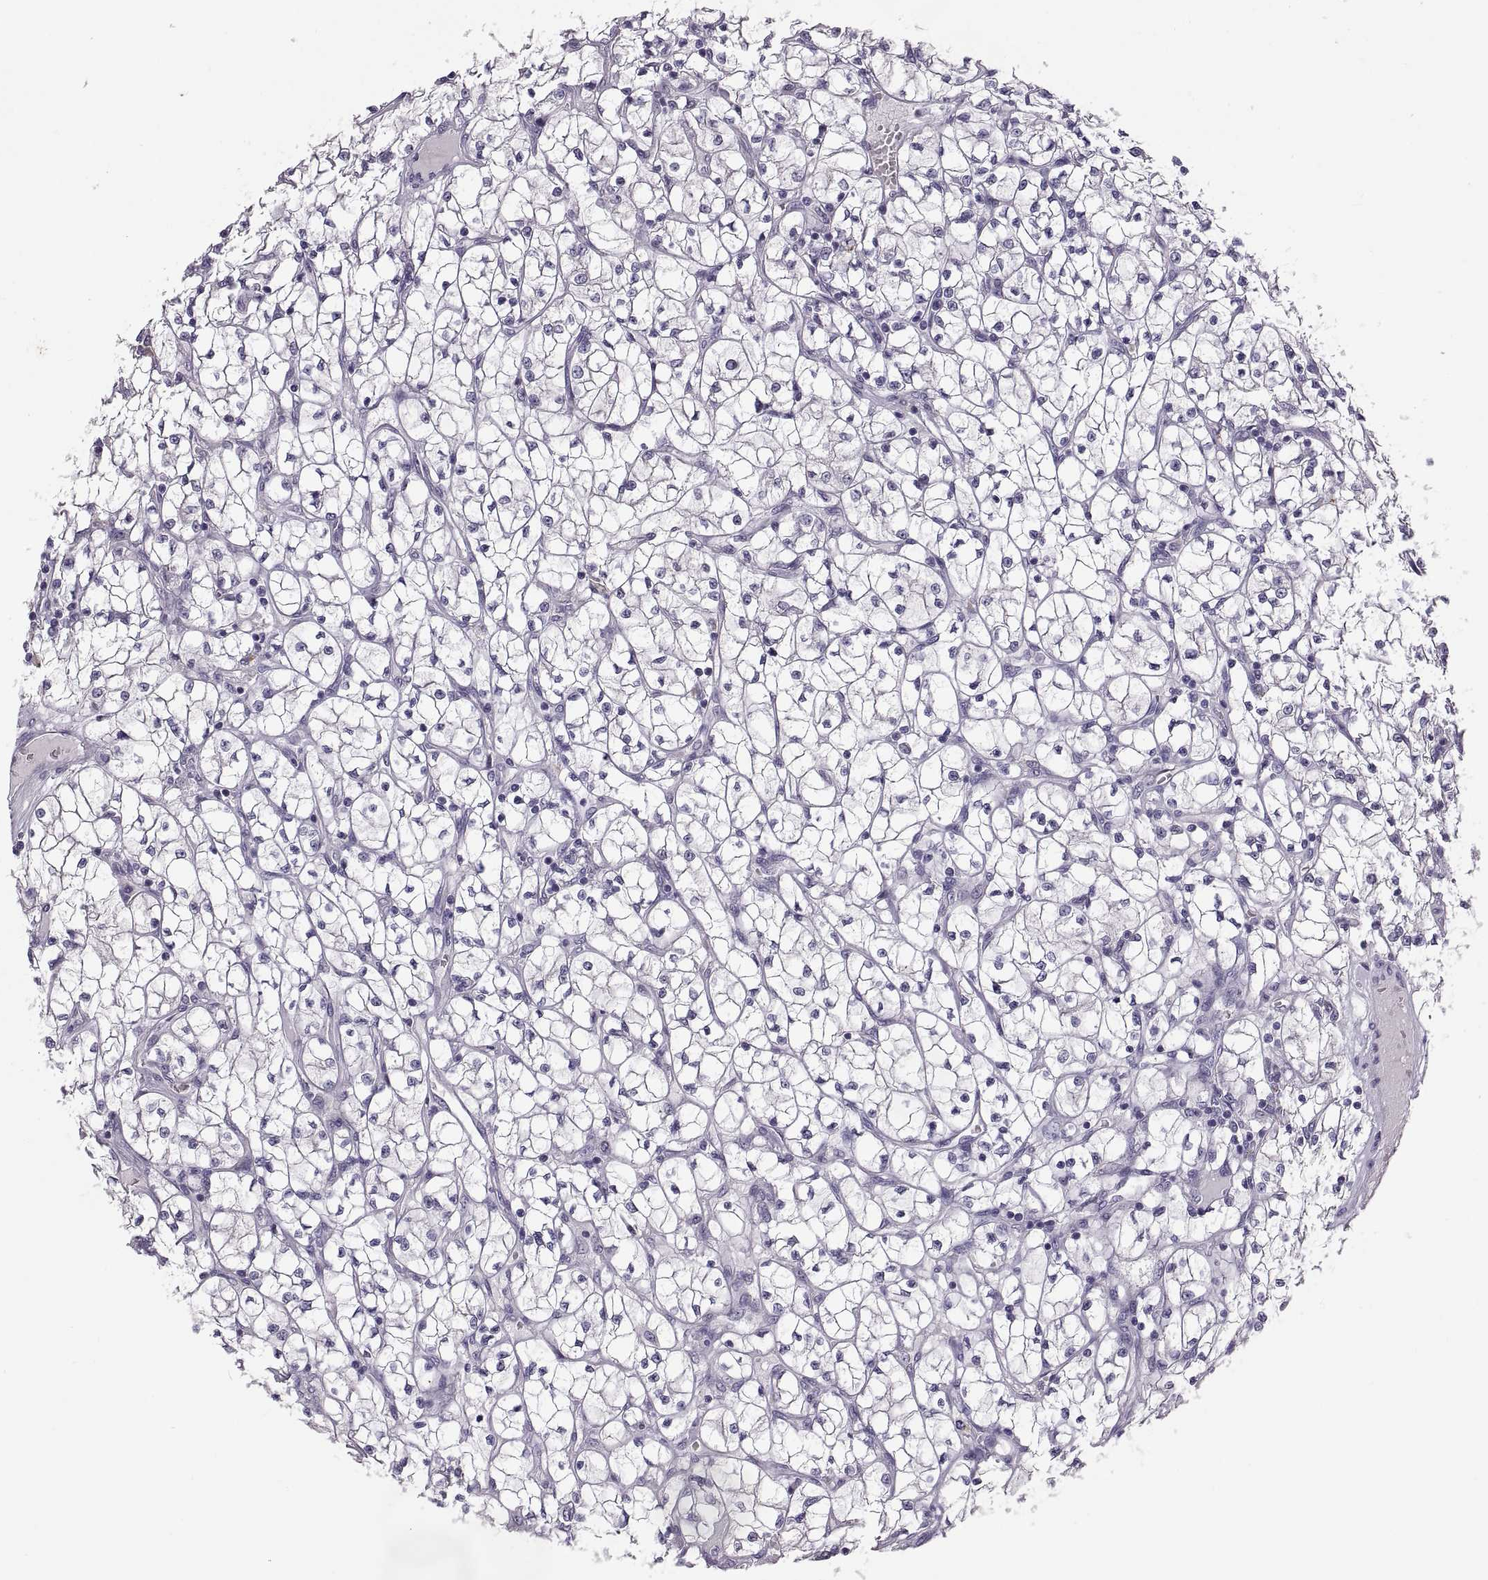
{"staining": {"intensity": "negative", "quantity": "none", "location": "none"}, "tissue": "renal cancer", "cell_type": "Tumor cells", "image_type": "cancer", "snomed": [{"axis": "morphology", "description": "Adenocarcinoma, NOS"}, {"axis": "topography", "description": "Kidney"}], "caption": "Human adenocarcinoma (renal) stained for a protein using IHC displays no staining in tumor cells.", "gene": "MAGEB18", "patient": {"sex": "female", "age": 64}}